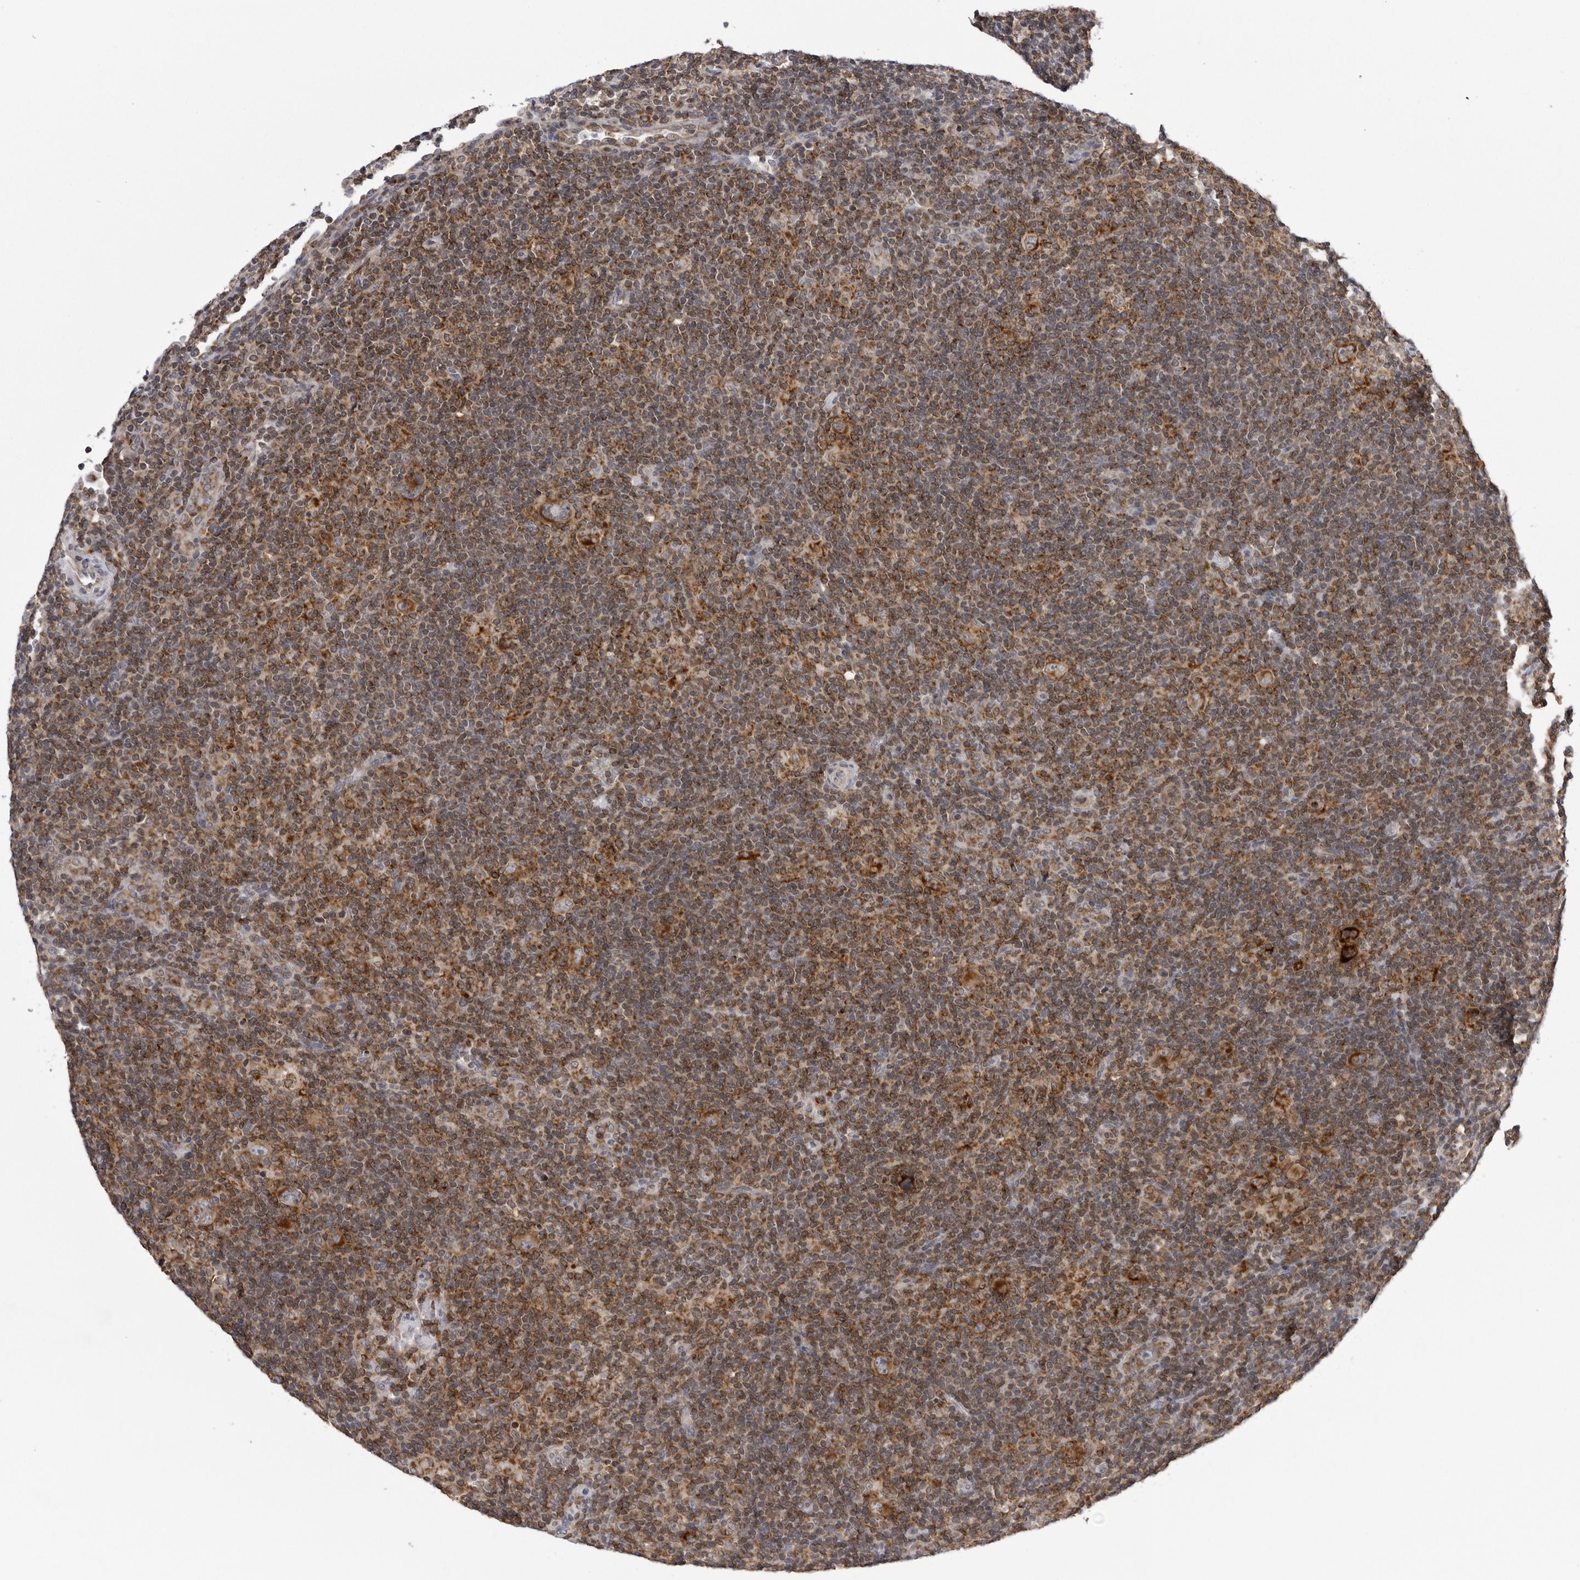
{"staining": {"intensity": "moderate", "quantity": ">75%", "location": "cytoplasmic/membranous"}, "tissue": "lymphoma", "cell_type": "Tumor cells", "image_type": "cancer", "snomed": [{"axis": "morphology", "description": "Hodgkin's disease, NOS"}, {"axis": "topography", "description": "Lymph node"}], "caption": "A medium amount of moderate cytoplasmic/membranous expression is appreciated in about >75% of tumor cells in lymphoma tissue.", "gene": "CPT2", "patient": {"sex": "female", "age": 57}}